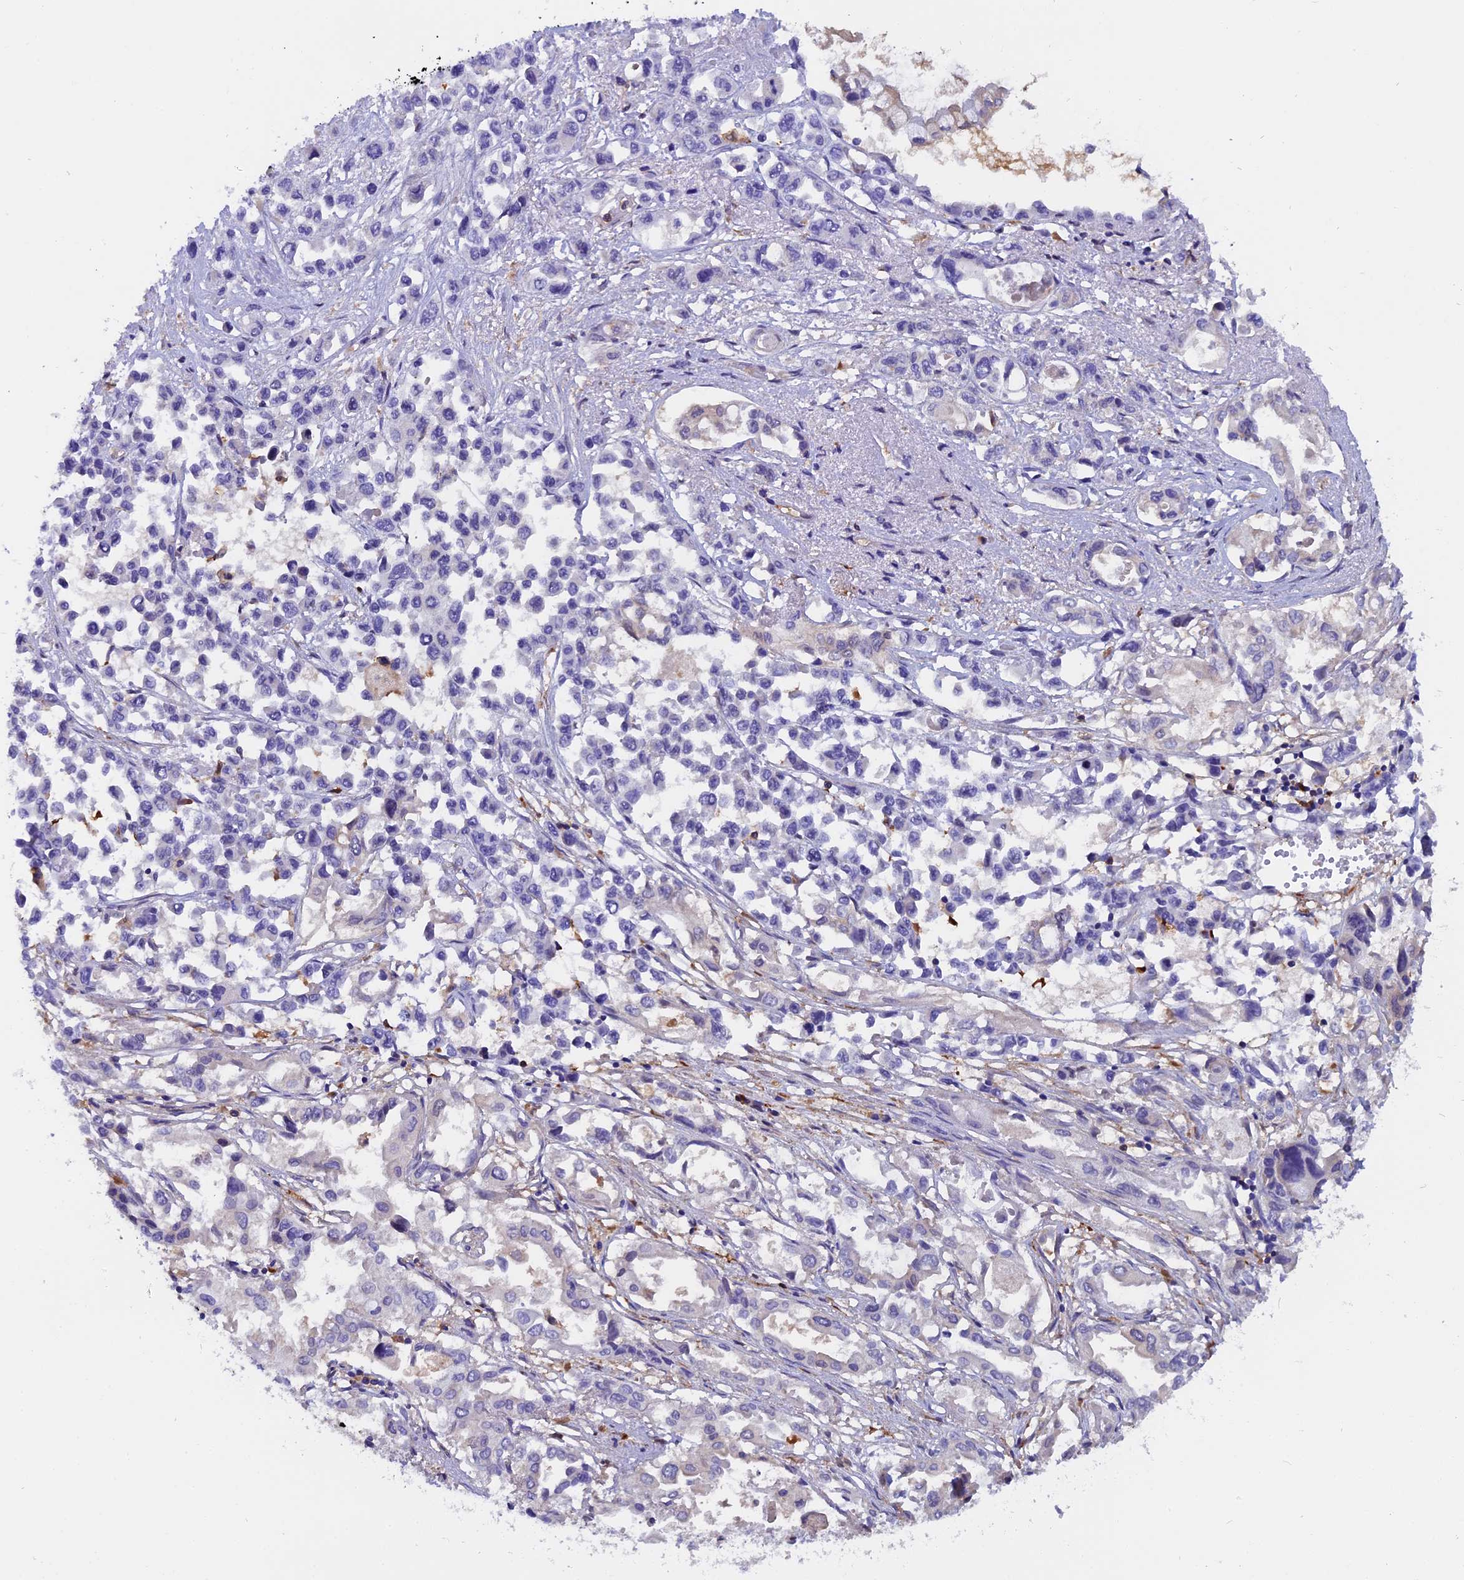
{"staining": {"intensity": "negative", "quantity": "none", "location": "none"}, "tissue": "pancreatic cancer", "cell_type": "Tumor cells", "image_type": "cancer", "snomed": [{"axis": "morphology", "description": "Adenocarcinoma, NOS"}, {"axis": "topography", "description": "Pancreas"}], "caption": "Immunohistochemistry (IHC) image of pancreatic adenocarcinoma stained for a protein (brown), which displays no positivity in tumor cells.", "gene": "FAM118B", "patient": {"sex": "male", "age": 92}}